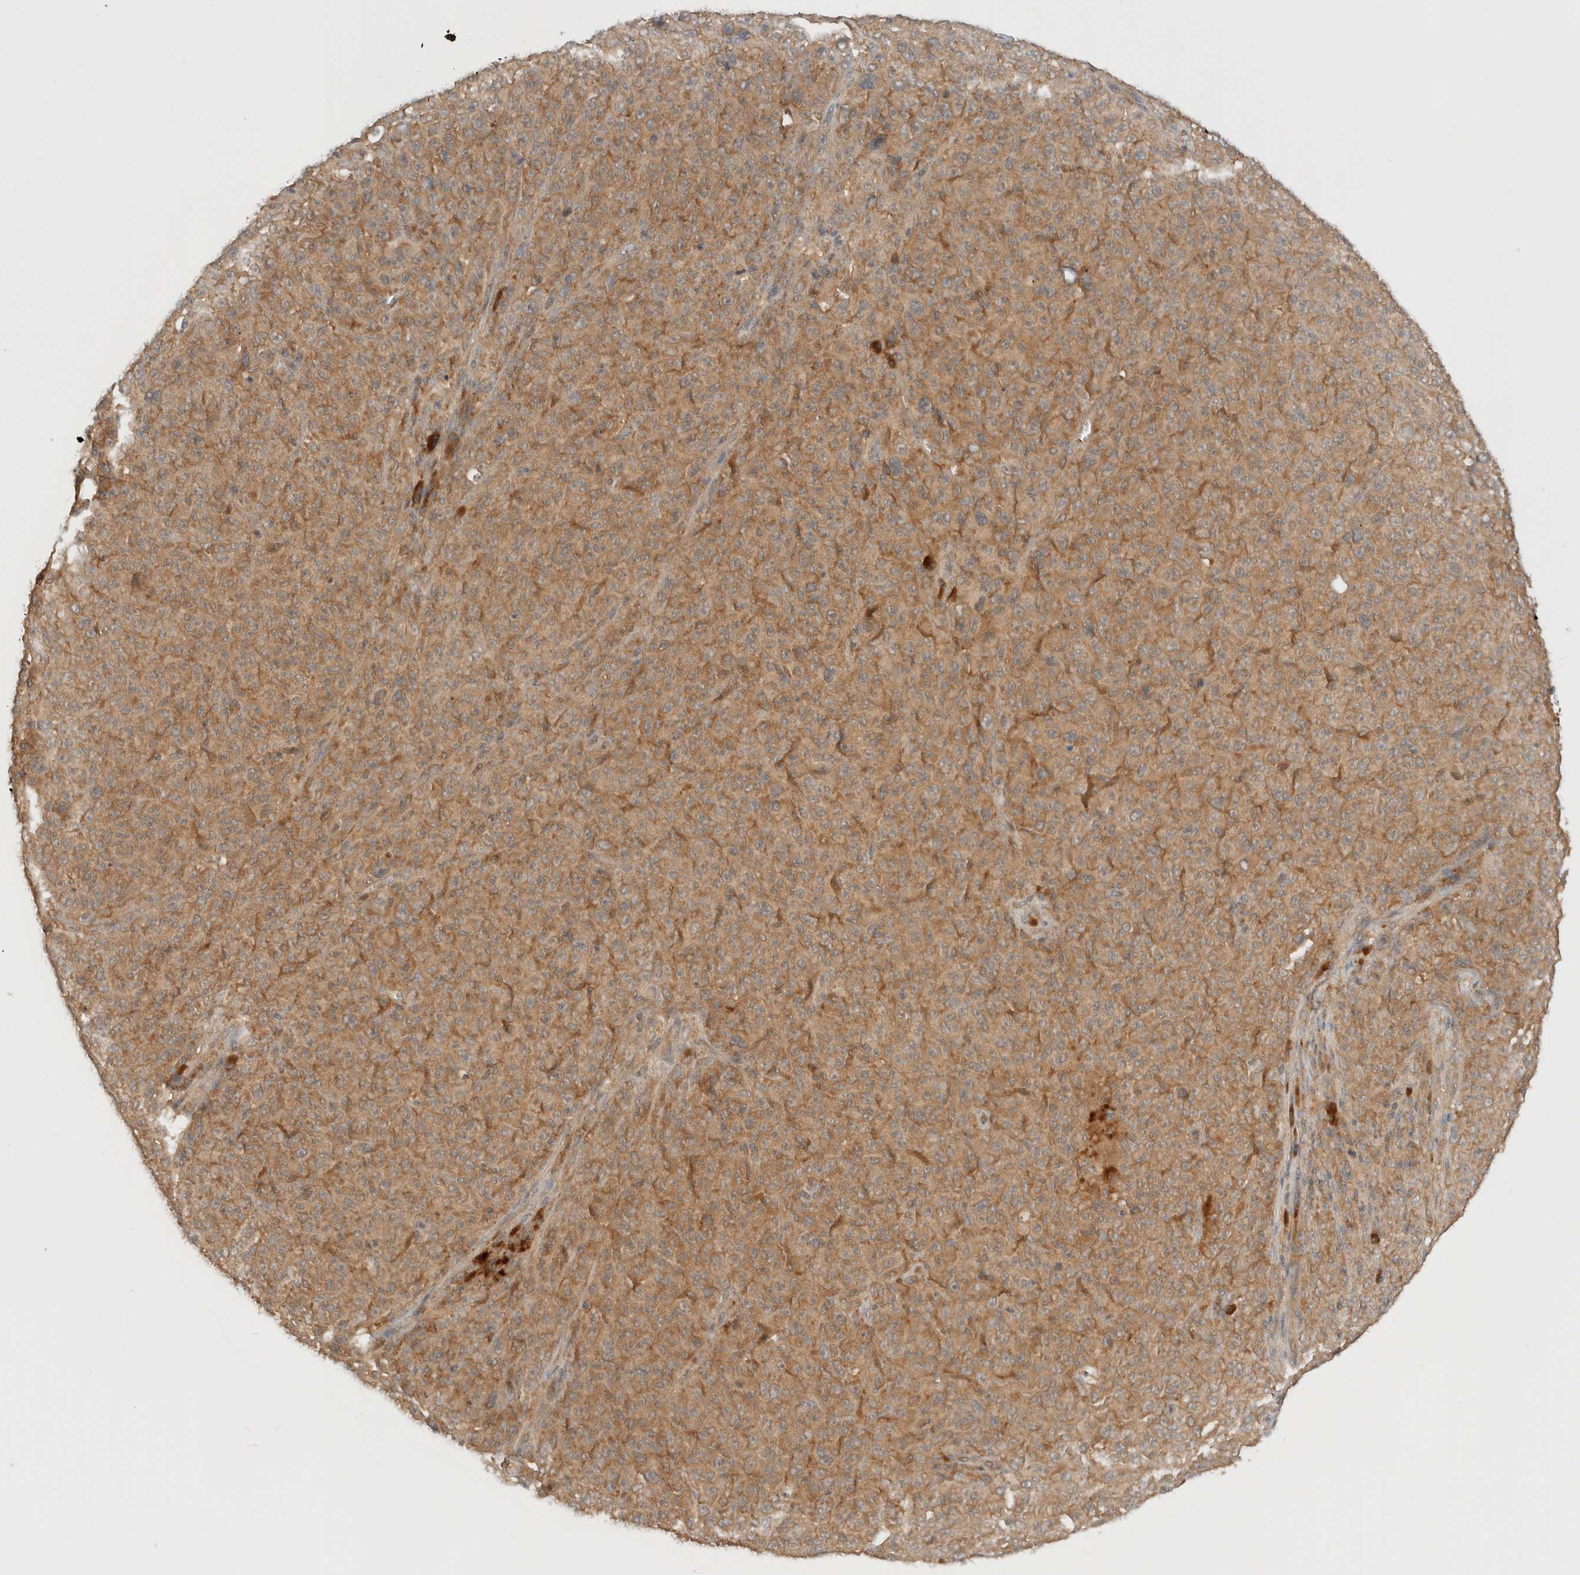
{"staining": {"intensity": "moderate", "quantity": ">75%", "location": "cytoplasmic/membranous"}, "tissue": "melanoma", "cell_type": "Tumor cells", "image_type": "cancer", "snomed": [{"axis": "morphology", "description": "Malignant melanoma, NOS"}, {"axis": "topography", "description": "Skin"}], "caption": "Immunohistochemistry (IHC) micrograph of human melanoma stained for a protein (brown), which exhibits medium levels of moderate cytoplasmic/membranous staining in about >75% of tumor cells.", "gene": "ARFGEF2", "patient": {"sex": "female", "age": 82}}